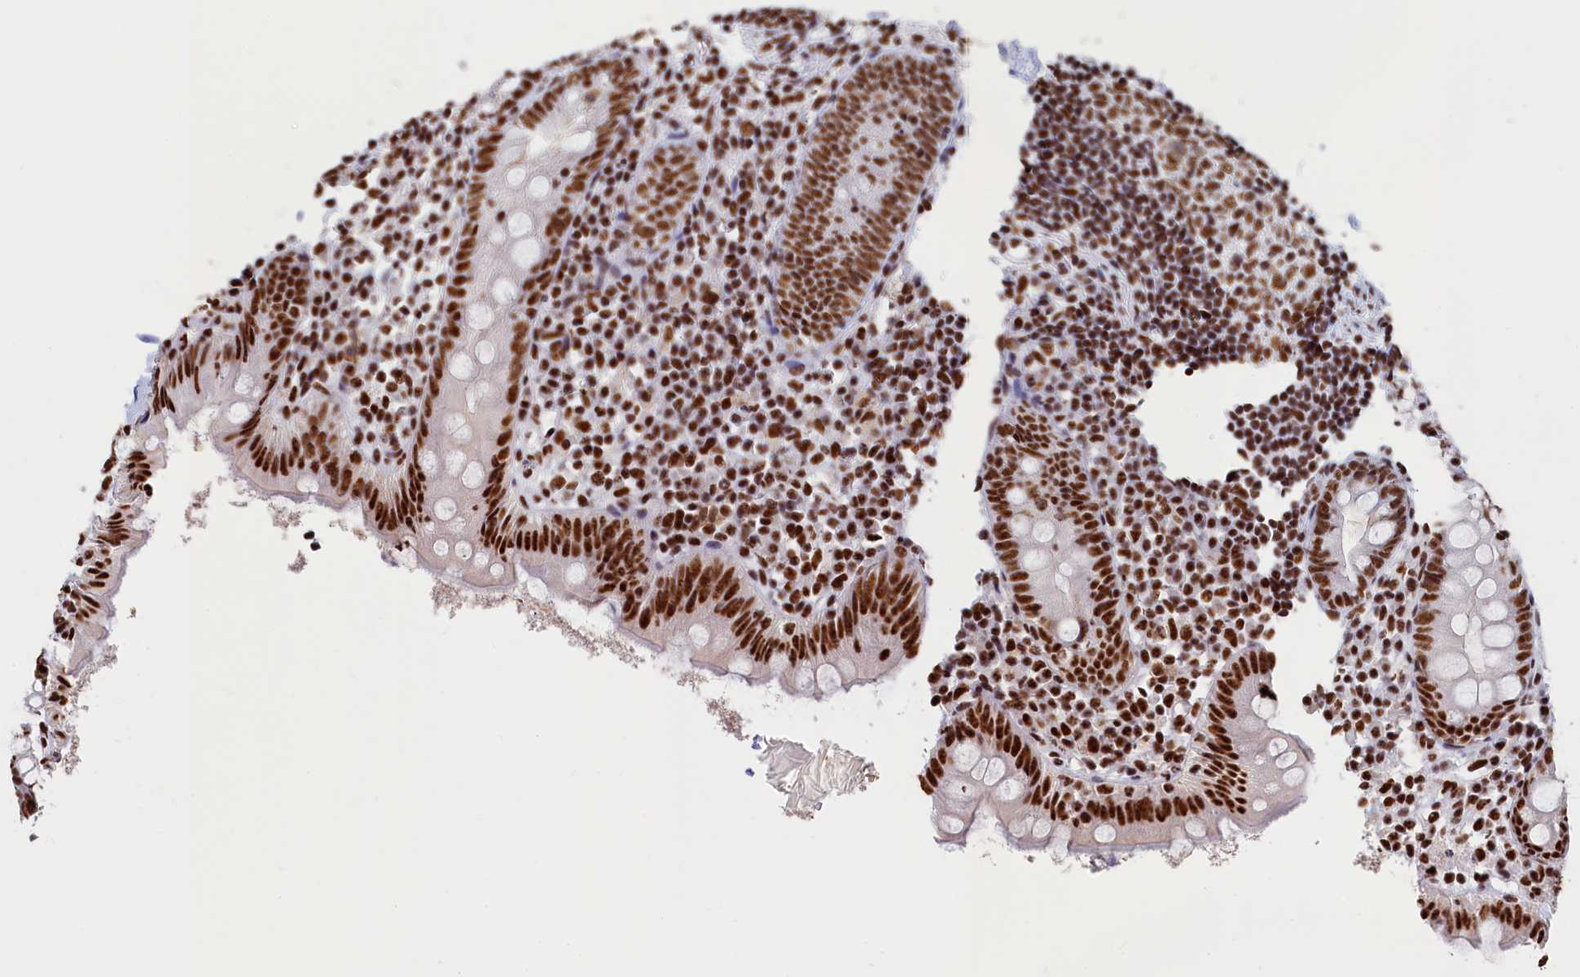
{"staining": {"intensity": "strong", "quantity": ">75%", "location": "nuclear"}, "tissue": "appendix", "cell_type": "Glandular cells", "image_type": "normal", "snomed": [{"axis": "morphology", "description": "Normal tissue, NOS"}, {"axis": "topography", "description": "Appendix"}], "caption": "Appendix stained with IHC shows strong nuclear expression in about >75% of glandular cells.", "gene": "MOSPD3", "patient": {"sex": "female", "age": 20}}